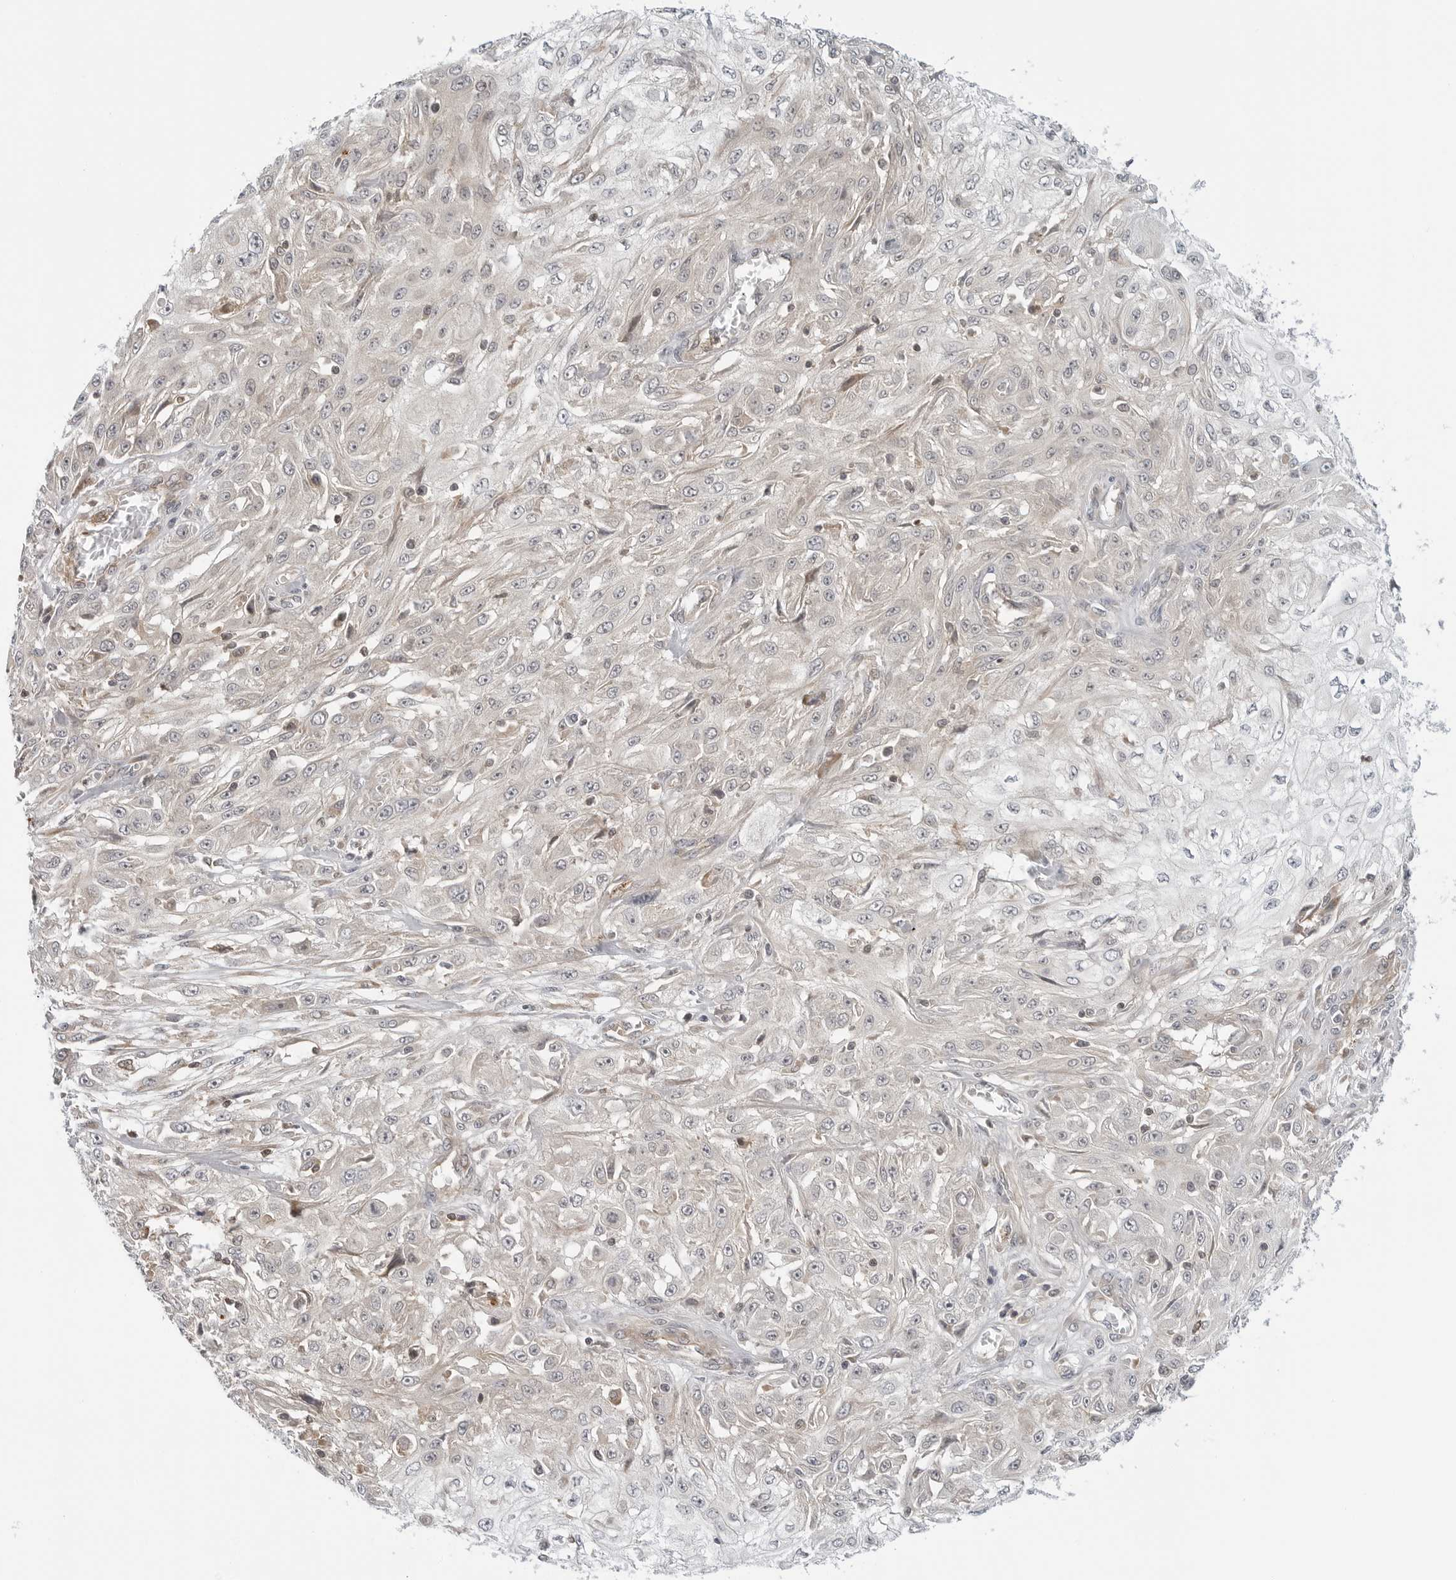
{"staining": {"intensity": "negative", "quantity": "none", "location": "none"}, "tissue": "skin cancer", "cell_type": "Tumor cells", "image_type": "cancer", "snomed": [{"axis": "morphology", "description": "Squamous cell carcinoma, NOS"}, {"axis": "morphology", "description": "Squamous cell carcinoma, metastatic, NOS"}, {"axis": "topography", "description": "Skin"}, {"axis": "topography", "description": "Lymph node"}], "caption": "A high-resolution photomicrograph shows IHC staining of skin squamous cell carcinoma, which shows no significant staining in tumor cells.", "gene": "STXBP3", "patient": {"sex": "male", "age": 75}}